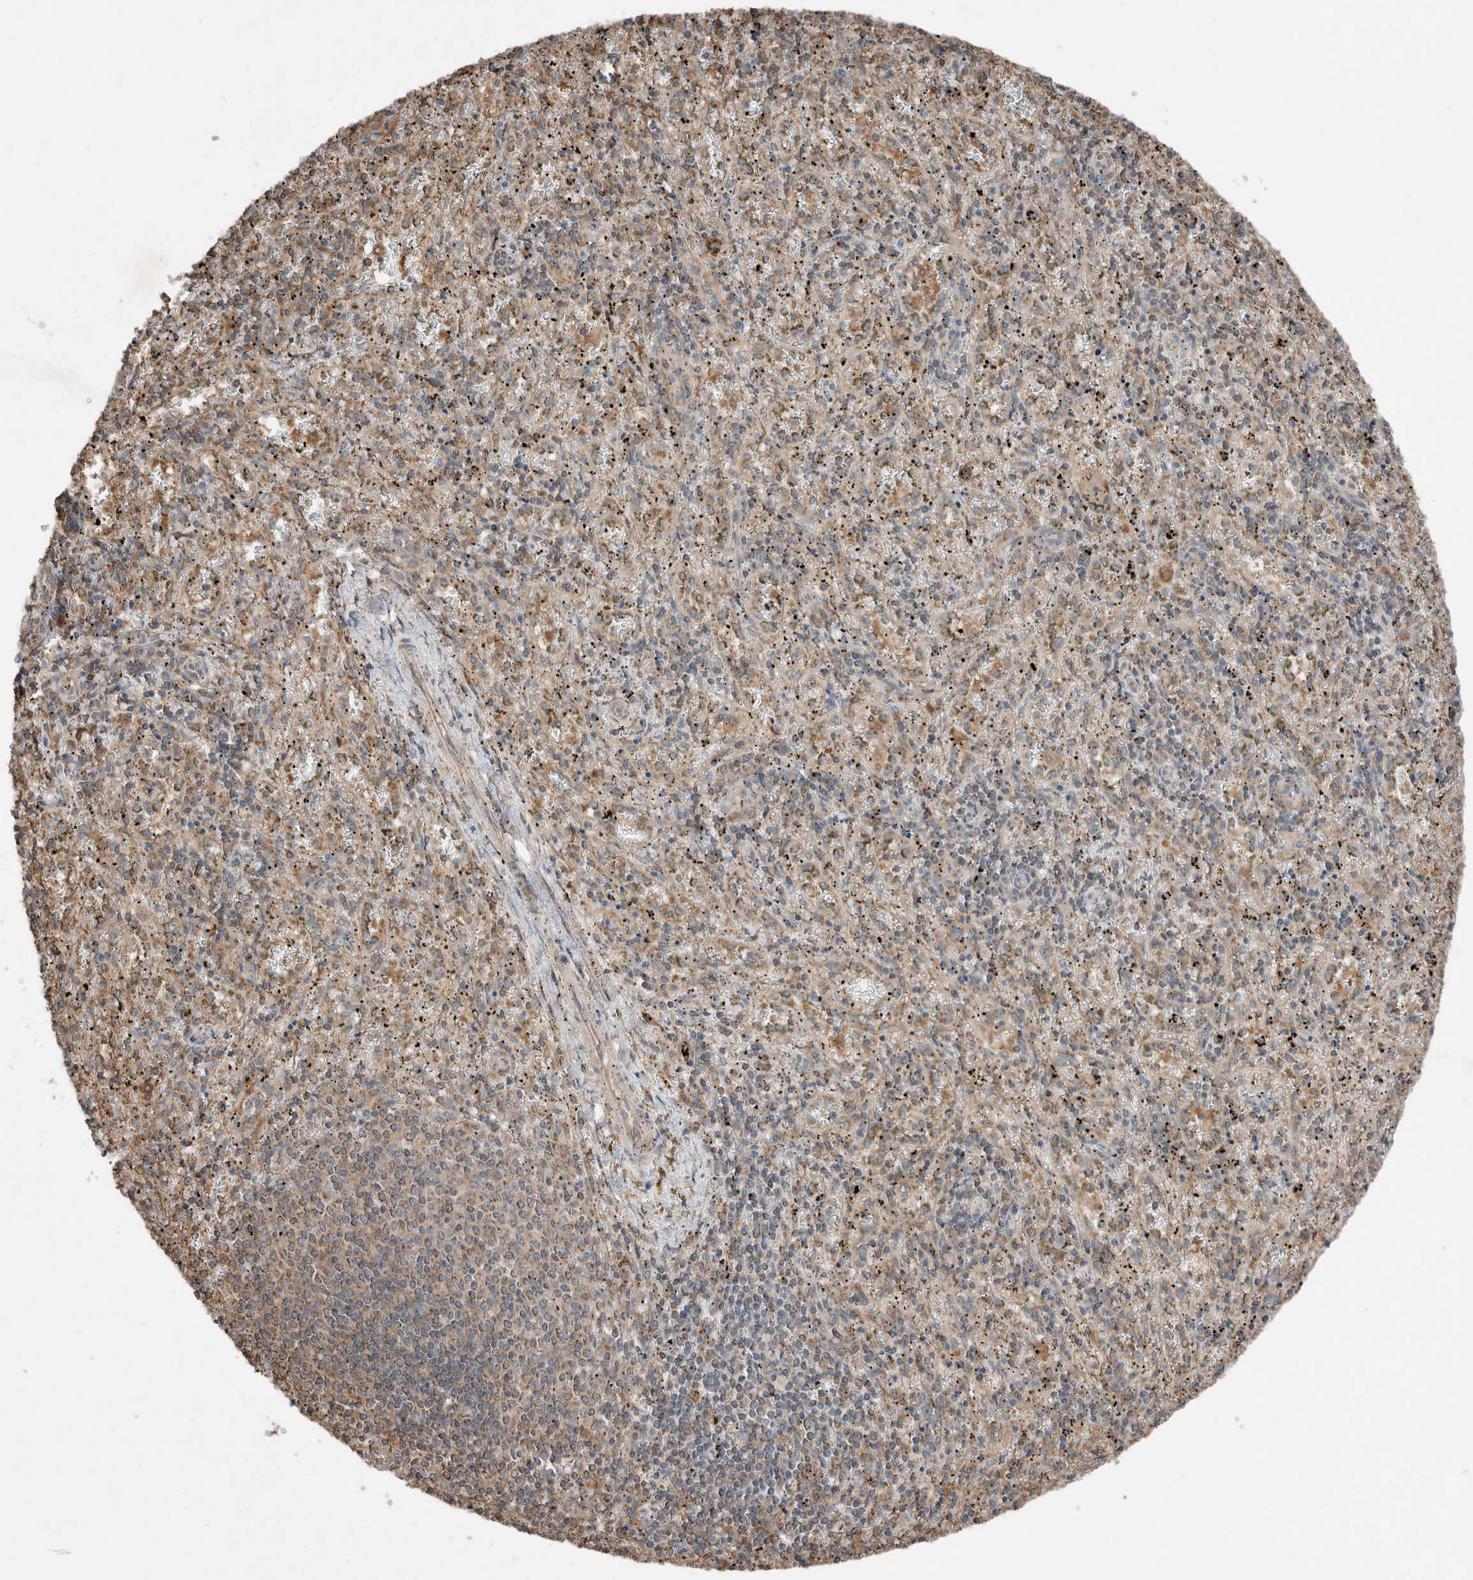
{"staining": {"intensity": "weak", "quantity": "<25%", "location": "cytoplasmic/membranous"}, "tissue": "spleen", "cell_type": "Cells in red pulp", "image_type": "normal", "snomed": [{"axis": "morphology", "description": "Normal tissue, NOS"}, {"axis": "topography", "description": "Spleen"}], "caption": "Immunohistochemical staining of unremarkable spleen exhibits no significant positivity in cells in red pulp.", "gene": "KLK14", "patient": {"sex": "male", "age": 11}}